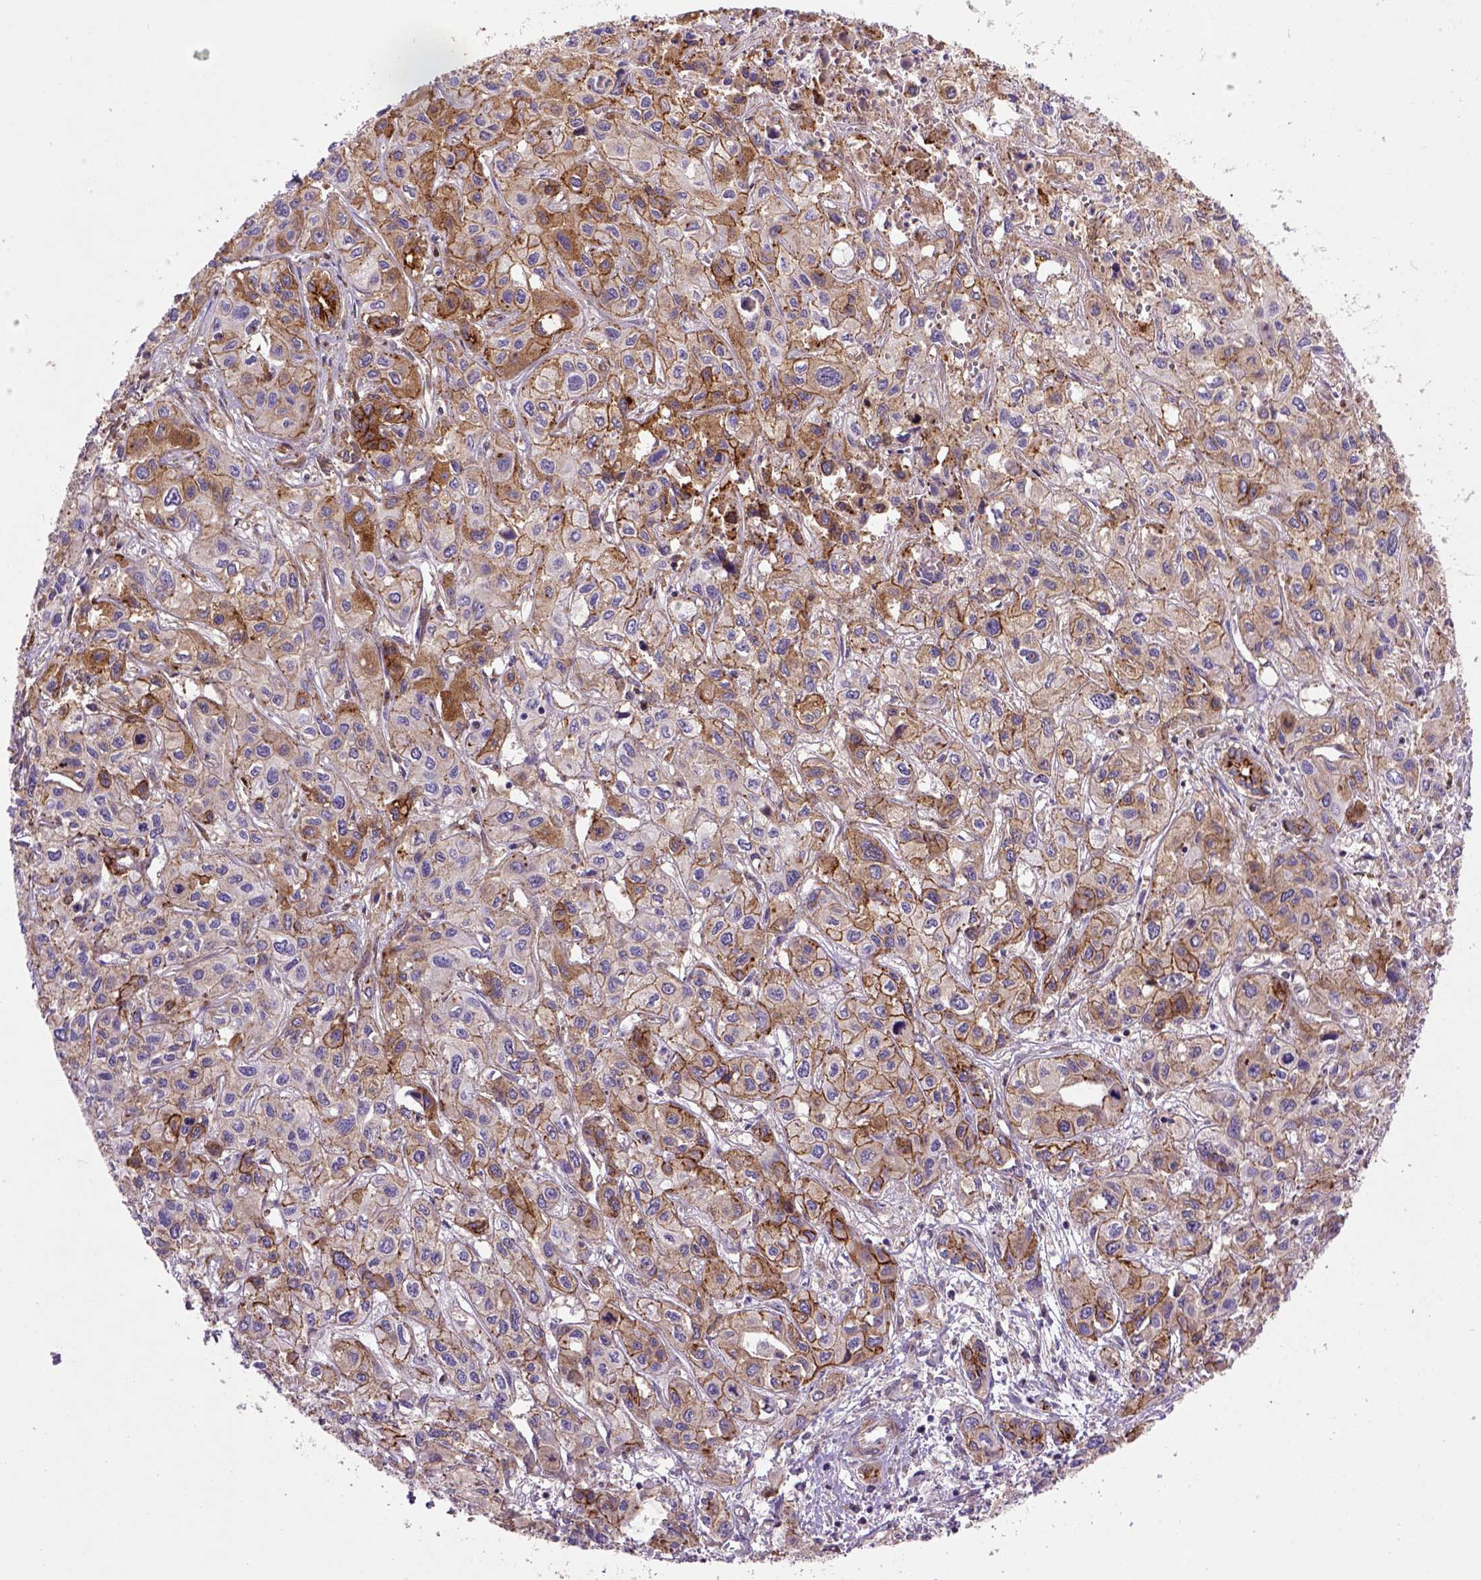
{"staining": {"intensity": "moderate", "quantity": ">75%", "location": "cytoplasmic/membranous"}, "tissue": "liver cancer", "cell_type": "Tumor cells", "image_type": "cancer", "snomed": [{"axis": "morphology", "description": "Cholangiocarcinoma"}, {"axis": "topography", "description": "Liver"}], "caption": "IHC histopathology image of neoplastic tissue: human liver cancer (cholangiocarcinoma) stained using IHC displays medium levels of moderate protein expression localized specifically in the cytoplasmic/membranous of tumor cells, appearing as a cytoplasmic/membranous brown color.", "gene": "CDH1", "patient": {"sex": "female", "age": 66}}